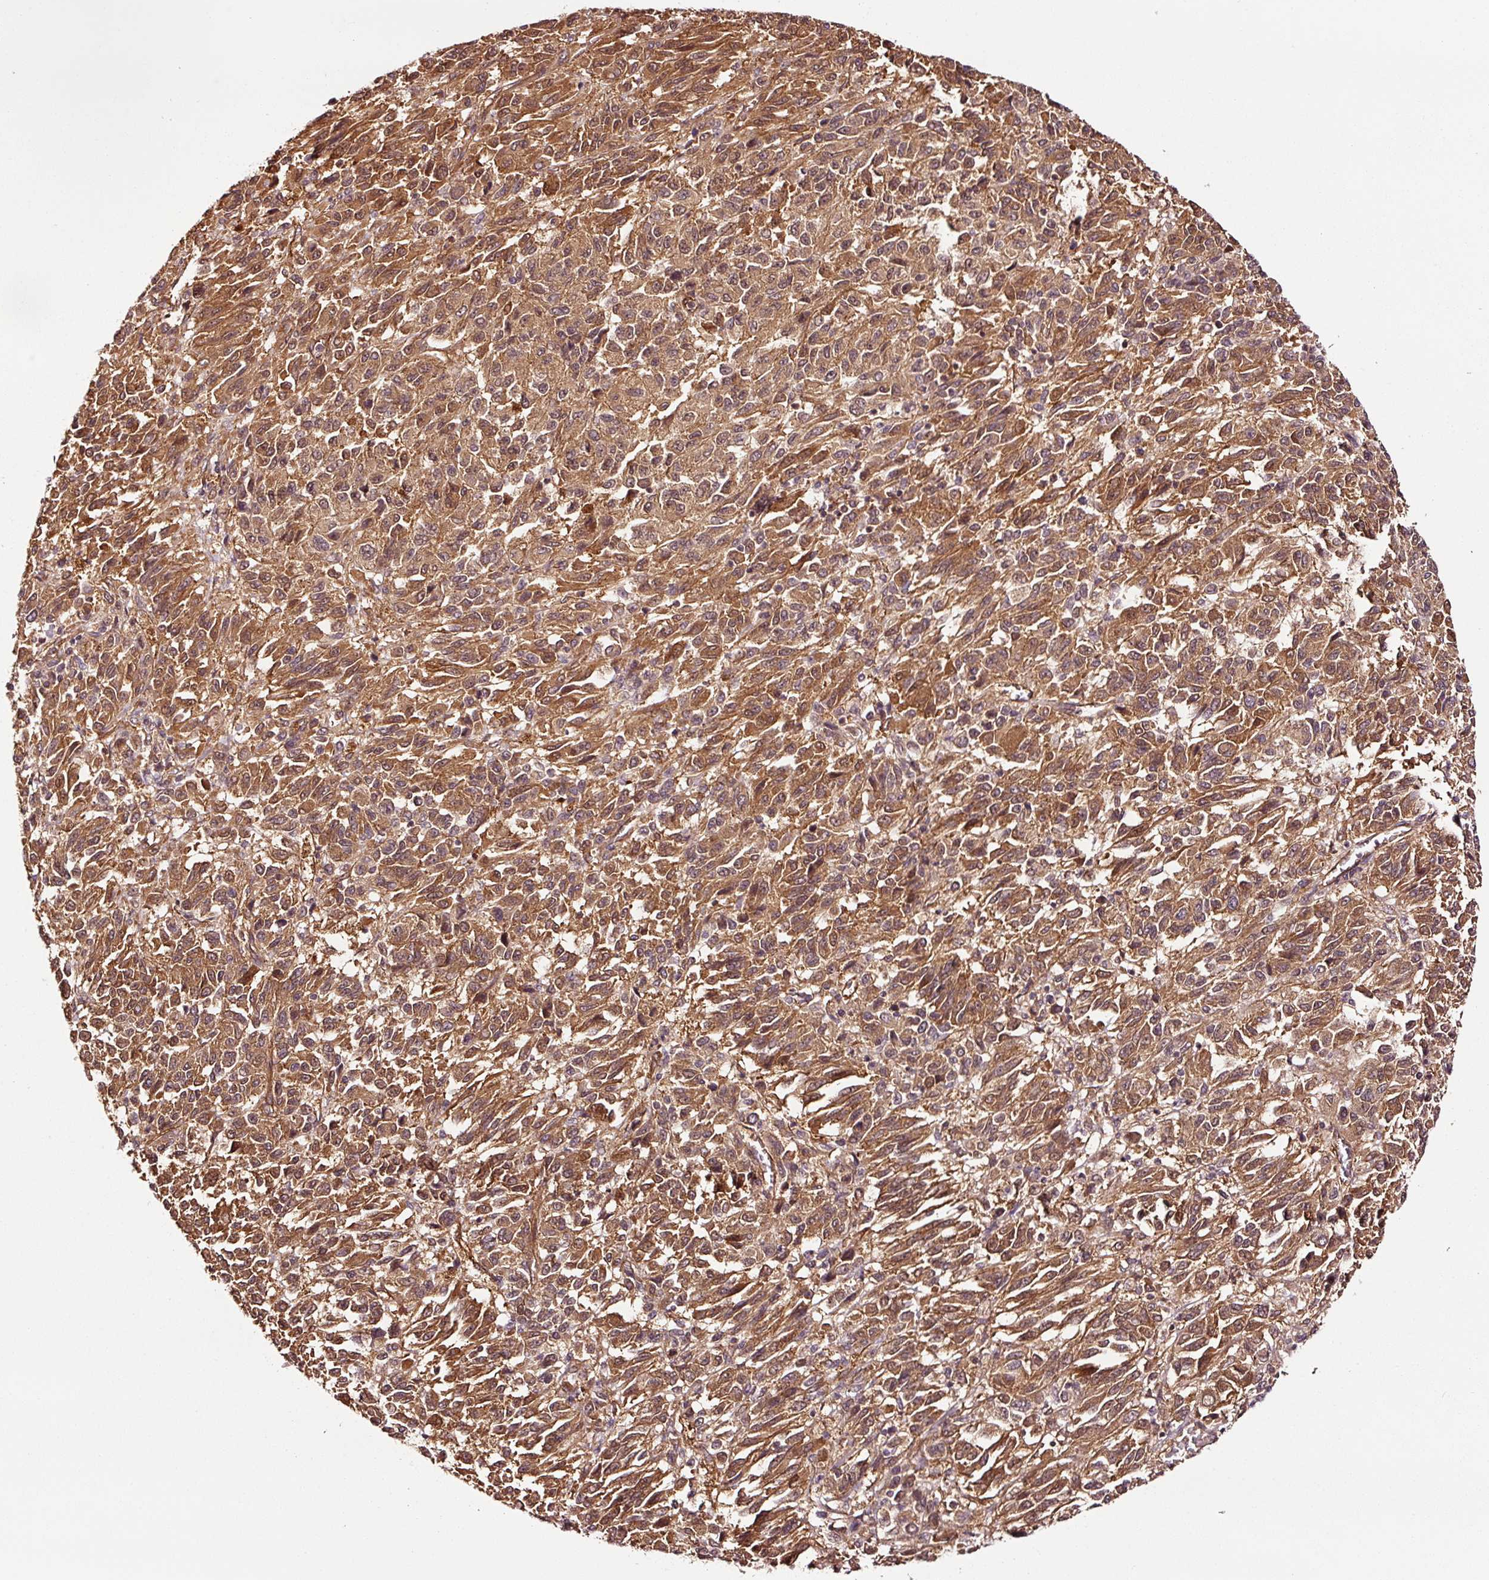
{"staining": {"intensity": "strong", "quantity": ">75%", "location": "cytoplasmic/membranous"}, "tissue": "melanoma", "cell_type": "Tumor cells", "image_type": "cancer", "snomed": [{"axis": "morphology", "description": "Malignant melanoma, Metastatic site"}, {"axis": "topography", "description": "Lung"}], "caption": "Immunohistochemical staining of malignant melanoma (metastatic site) displays high levels of strong cytoplasmic/membranous protein staining in about >75% of tumor cells.", "gene": "METAP1", "patient": {"sex": "male", "age": 64}}